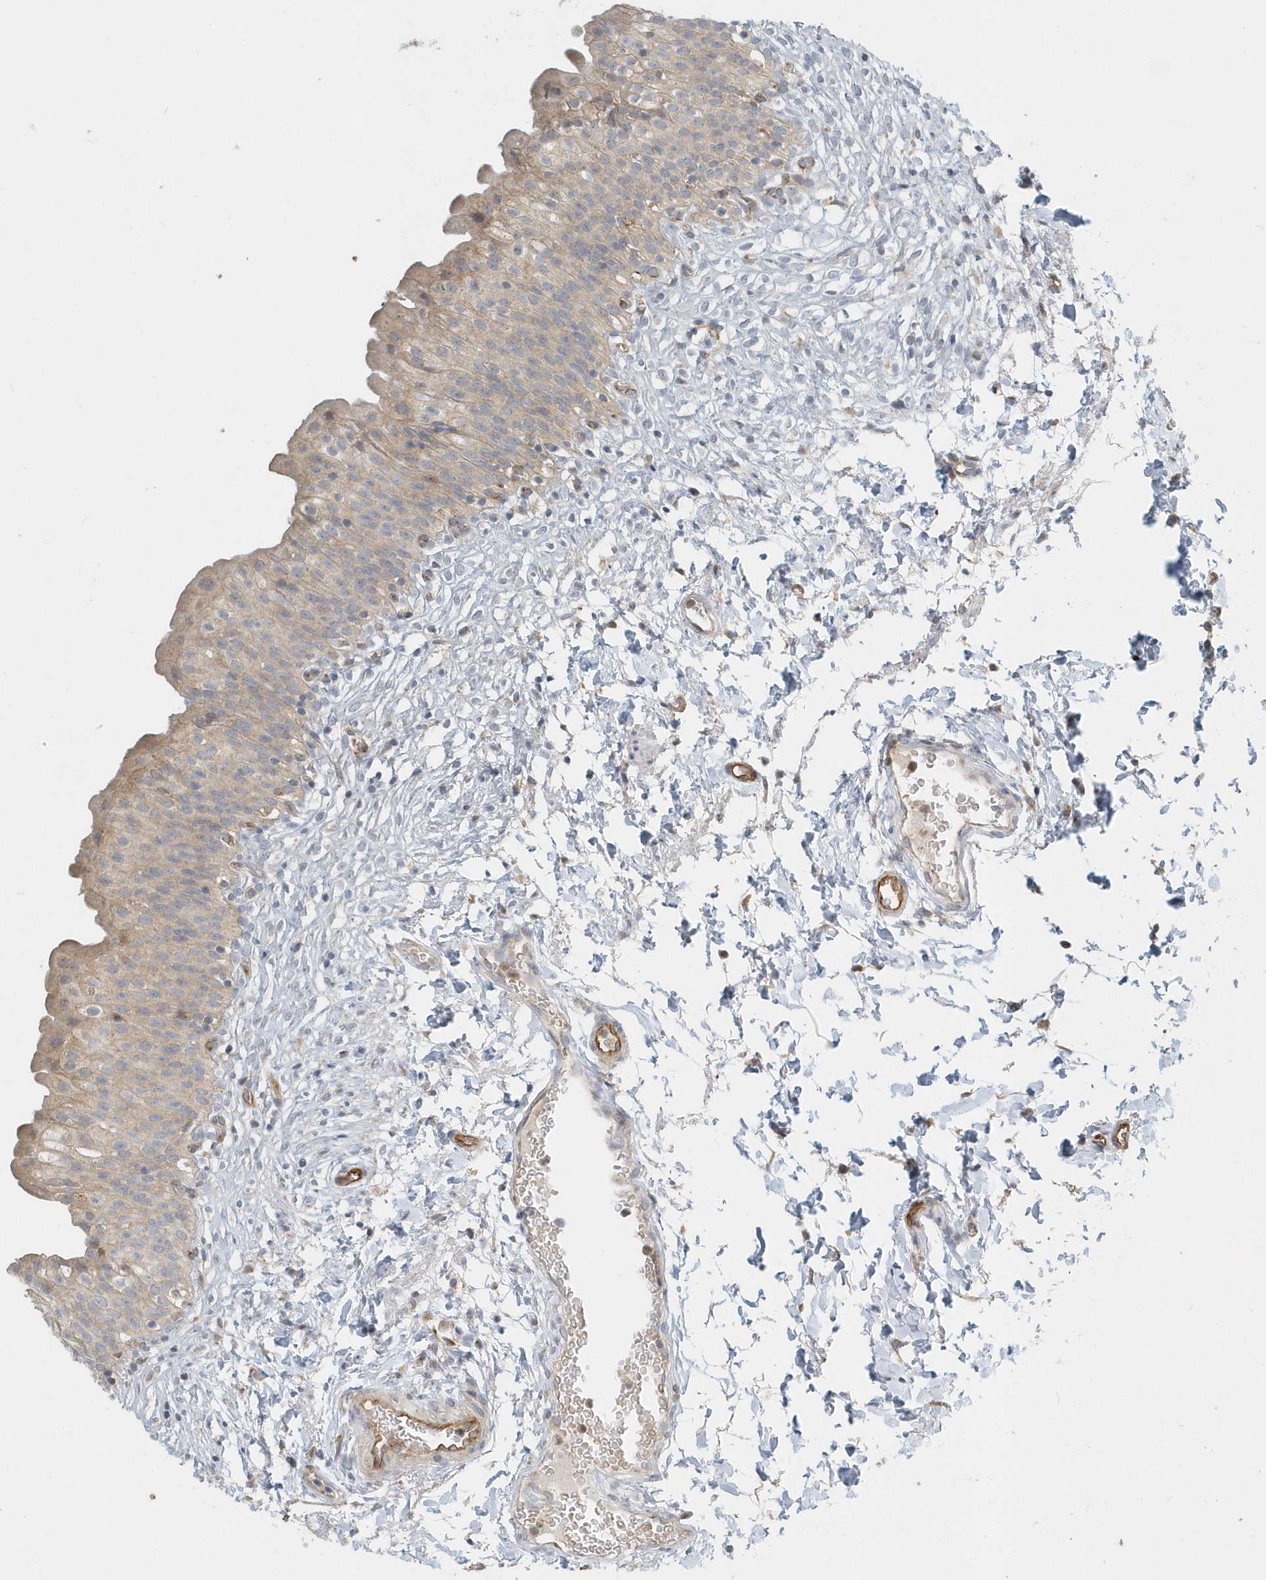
{"staining": {"intensity": "weak", "quantity": ">75%", "location": "cytoplasmic/membranous"}, "tissue": "urinary bladder", "cell_type": "Urothelial cells", "image_type": "normal", "snomed": [{"axis": "morphology", "description": "Normal tissue, NOS"}, {"axis": "topography", "description": "Urinary bladder"}], "caption": "Normal urinary bladder was stained to show a protein in brown. There is low levels of weak cytoplasmic/membranous expression in about >75% of urothelial cells. The protein is stained brown, and the nuclei are stained in blue (DAB IHC with brightfield microscopy, high magnification).", "gene": "NAPB", "patient": {"sex": "male", "age": 55}}